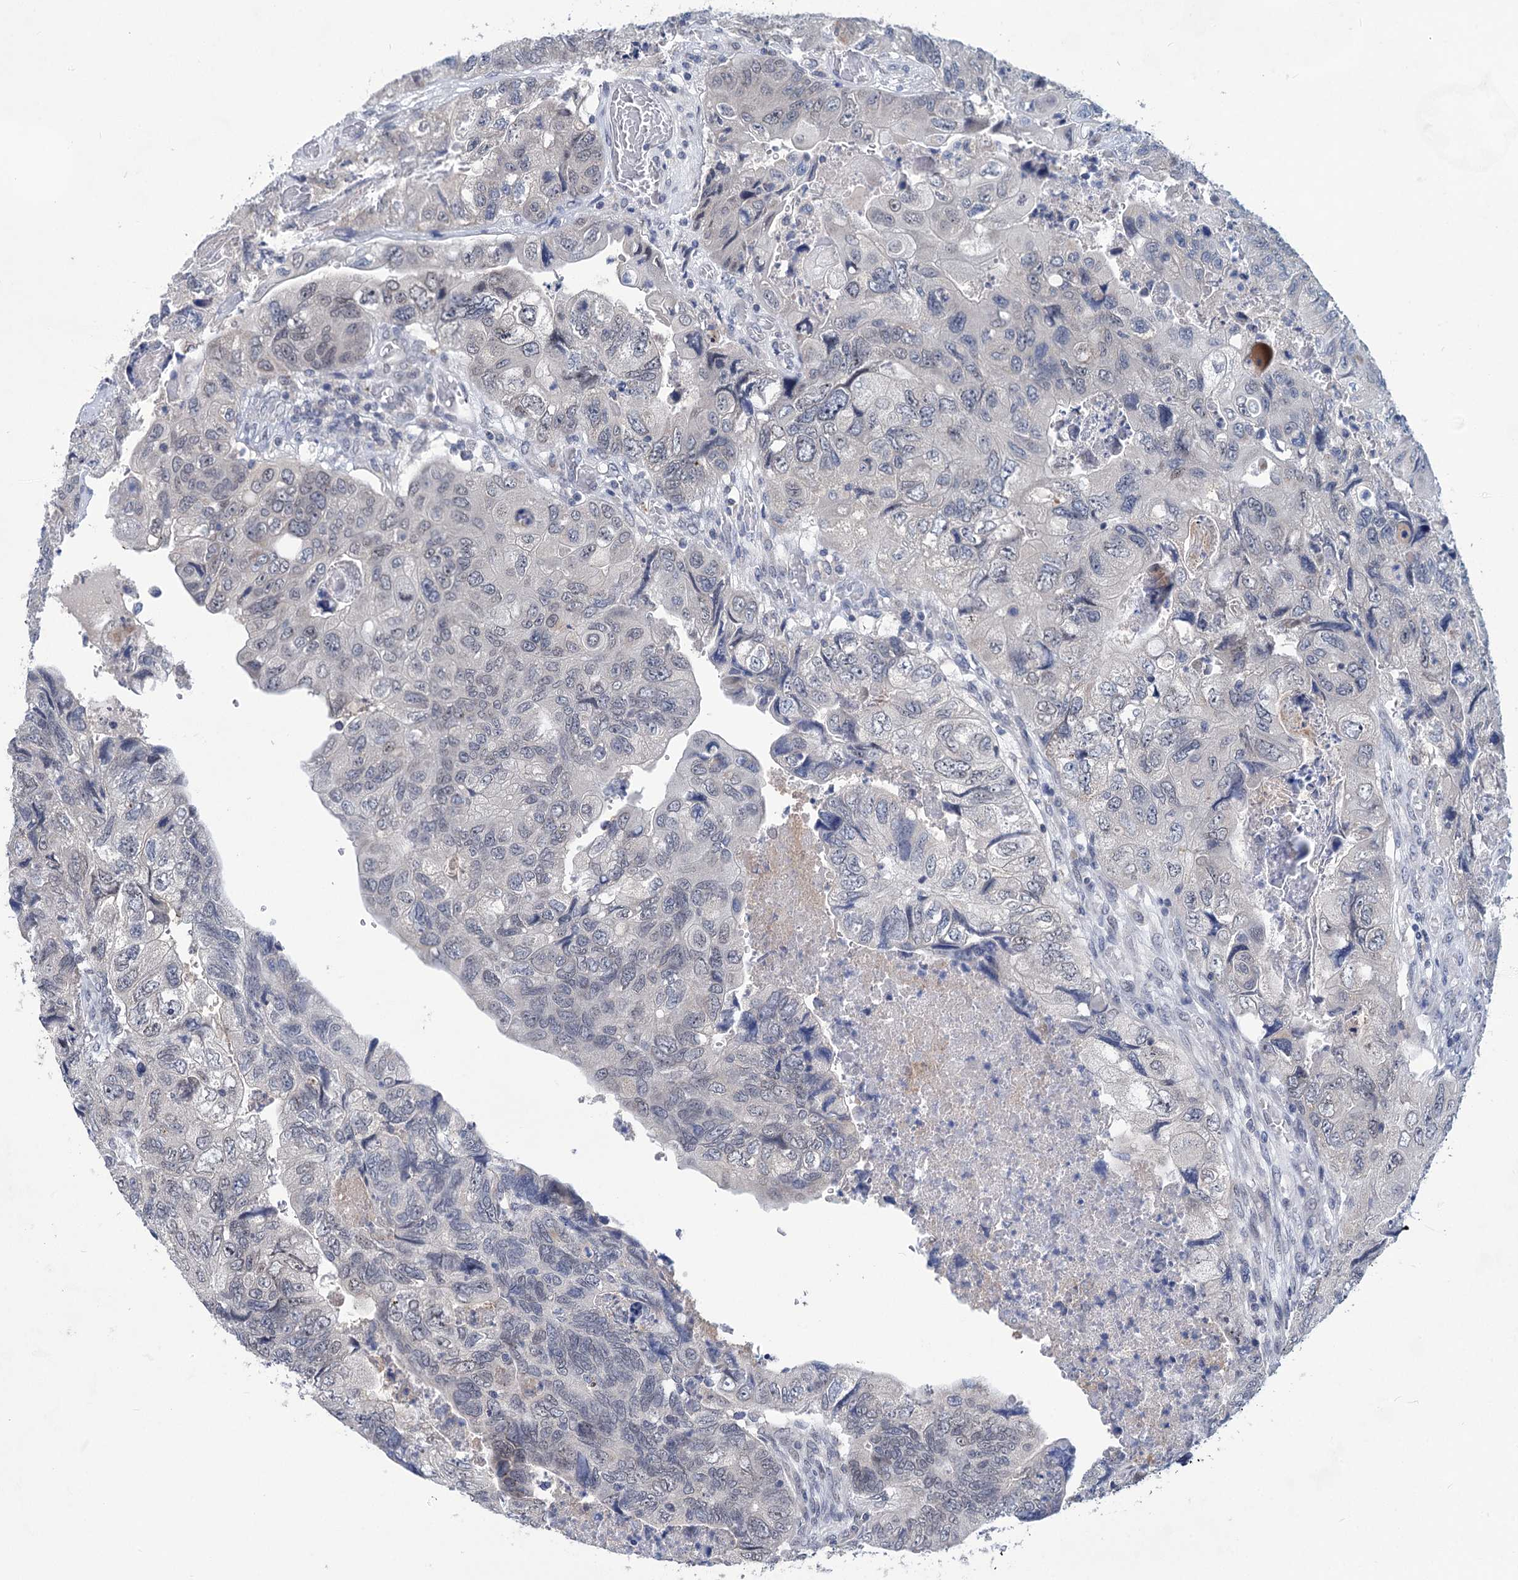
{"staining": {"intensity": "negative", "quantity": "none", "location": "none"}, "tissue": "colorectal cancer", "cell_type": "Tumor cells", "image_type": "cancer", "snomed": [{"axis": "morphology", "description": "Adenocarcinoma, NOS"}, {"axis": "topography", "description": "Rectum"}], "caption": "Immunohistochemical staining of human adenocarcinoma (colorectal) shows no significant positivity in tumor cells. (IHC, brightfield microscopy, high magnification).", "gene": "TTC17", "patient": {"sex": "male", "age": 63}}